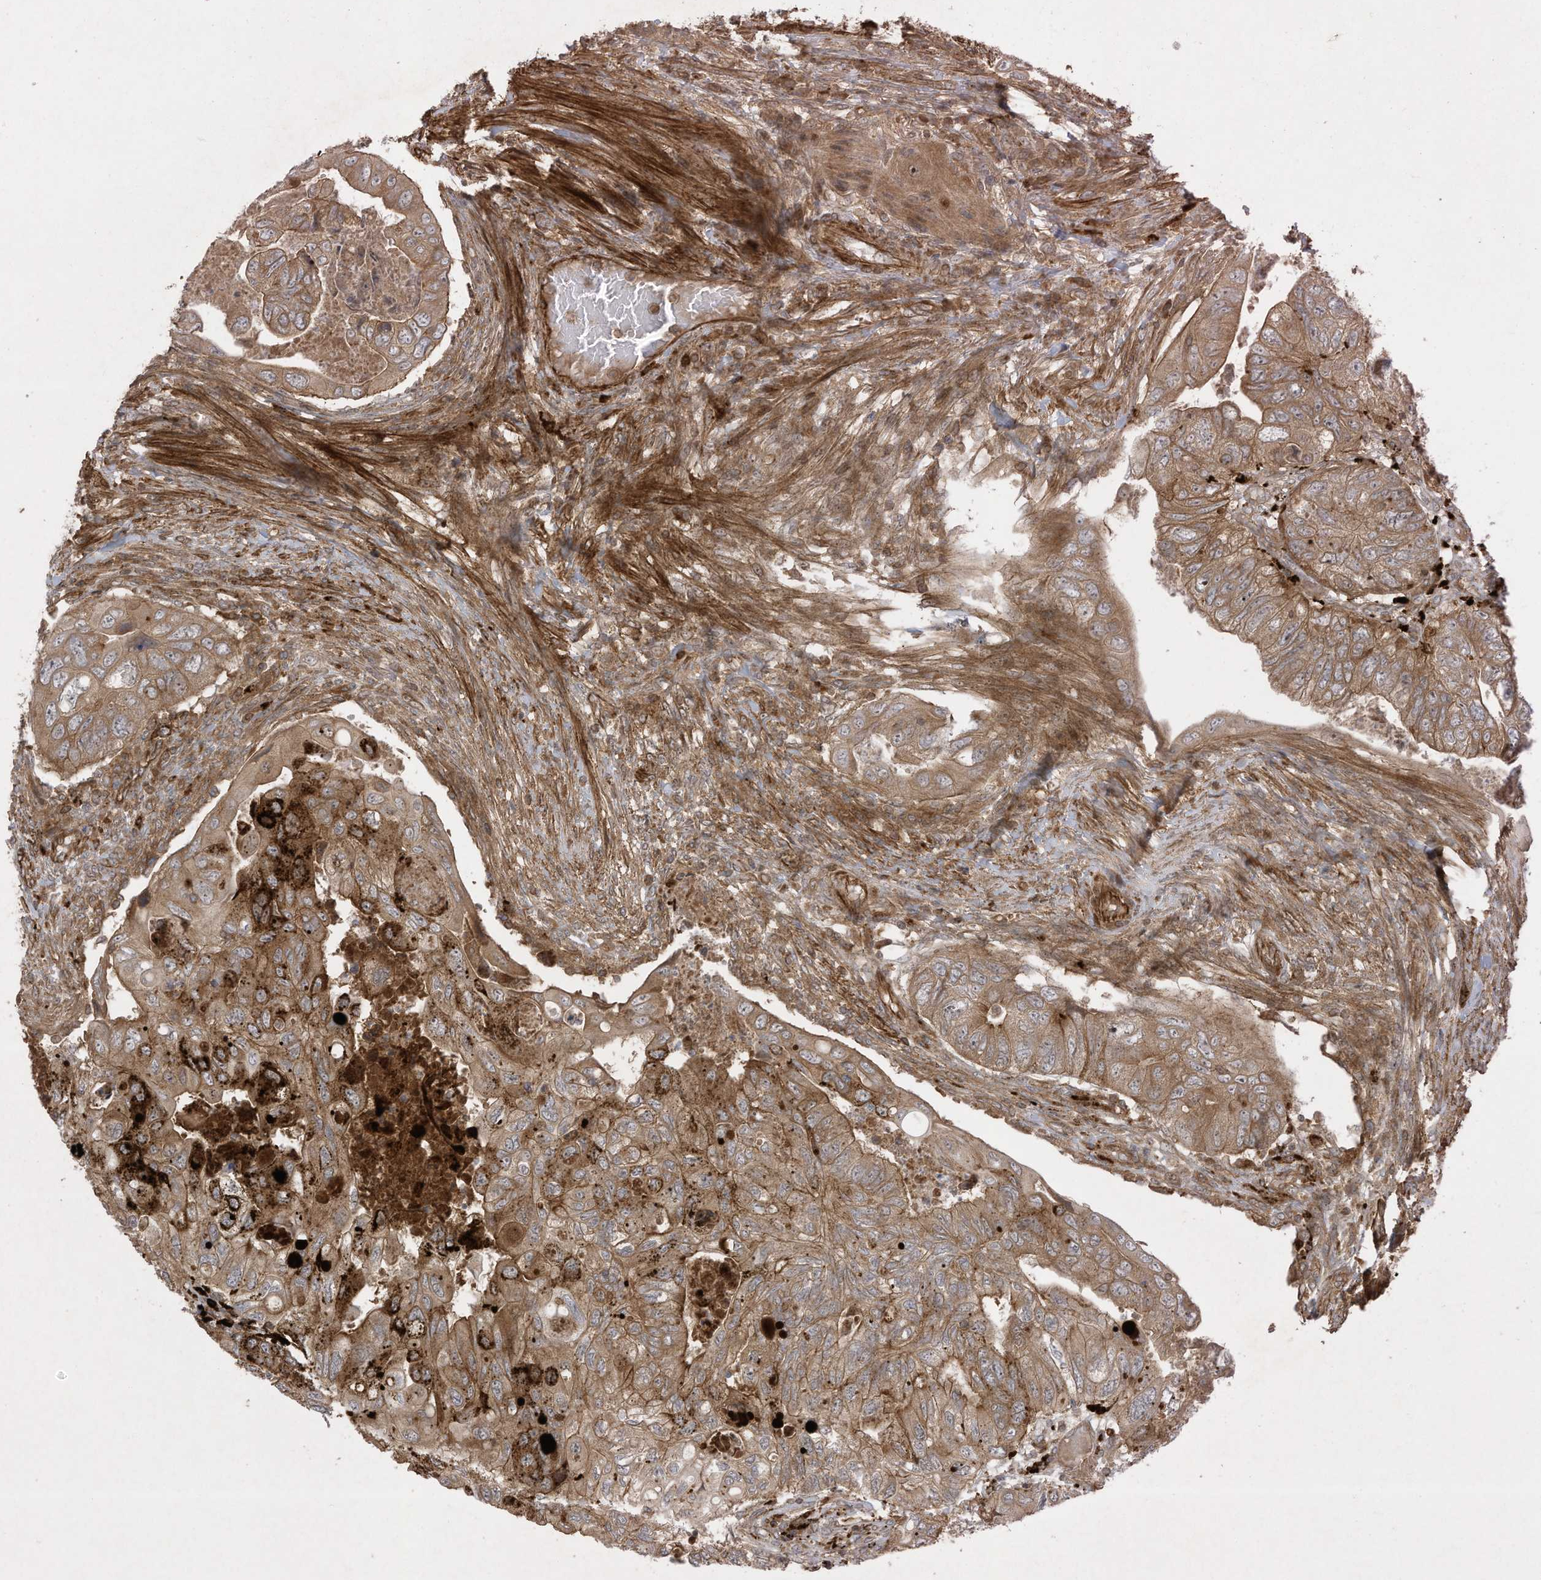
{"staining": {"intensity": "moderate", "quantity": ">75%", "location": "cytoplasmic/membranous"}, "tissue": "colorectal cancer", "cell_type": "Tumor cells", "image_type": "cancer", "snomed": [{"axis": "morphology", "description": "Adenocarcinoma, NOS"}, {"axis": "topography", "description": "Rectum"}], "caption": "DAB (3,3'-diaminobenzidine) immunohistochemical staining of colorectal cancer (adenocarcinoma) displays moderate cytoplasmic/membranous protein expression in approximately >75% of tumor cells.", "gene": "DDIT4", "patient": {"sex": "male", "age": 63}}